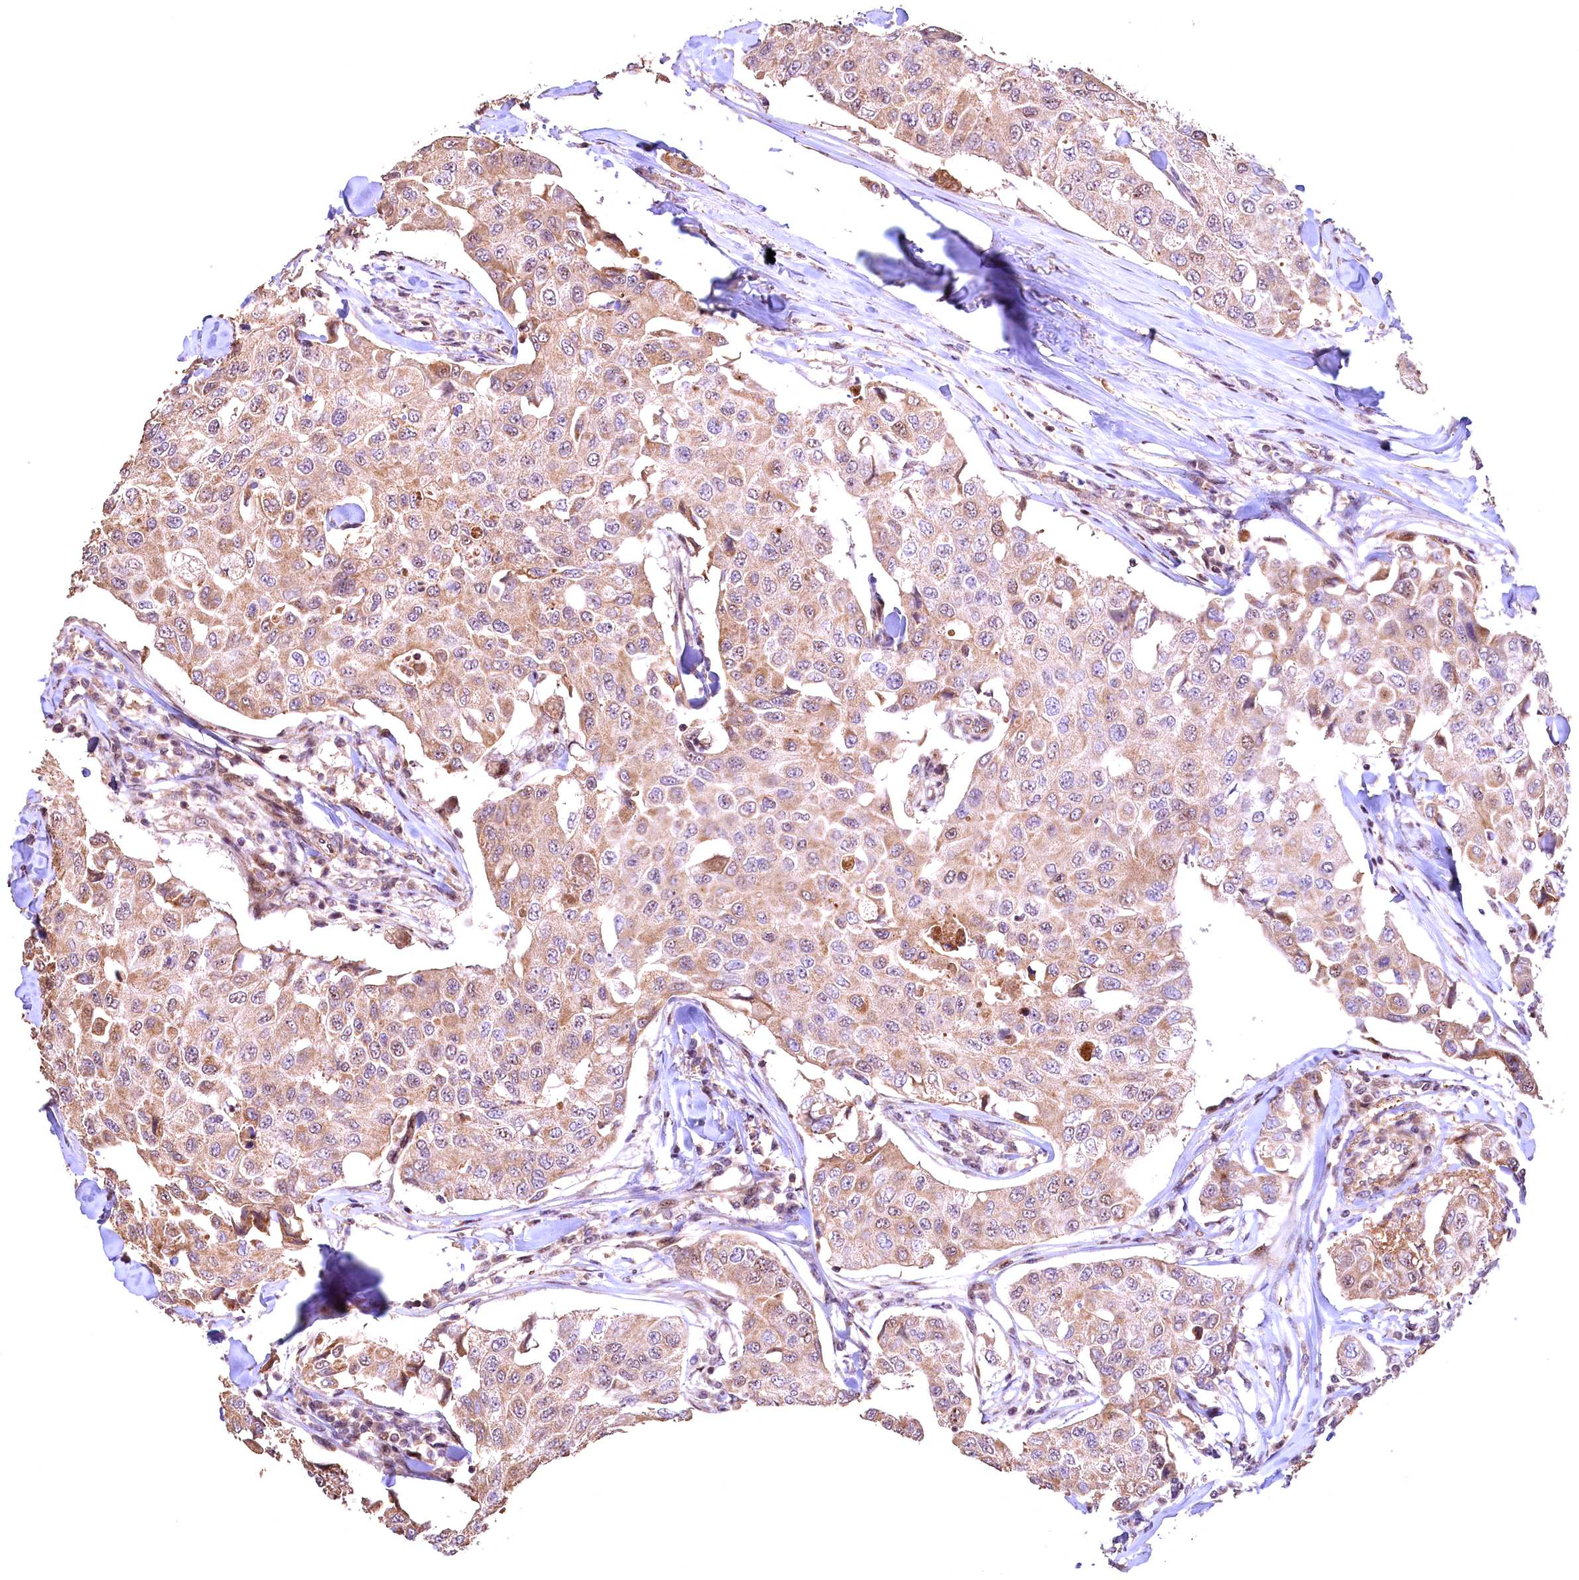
{"staining": {"intensity": "moderate", "quantity": ">75%", "location": "cytoplasmic/membranous,nuclear"}, "tissue": "breast cancer", "cell_type": "Tumor cells", "image_type": "cancer", "snomed": [{"axis": "morphology", "description": "Duct carcinoma"}, {"axis": "topography", "description": "Breast"}], "caption": "The immunohistochemical stain shows moderate cytoplasmic/membranous and nuclear expression in tumor cells of breast infiltrating ductal carcinoma tissue.", "gene": "FUZ", "patient": {"sex": "female", "age": 80}}